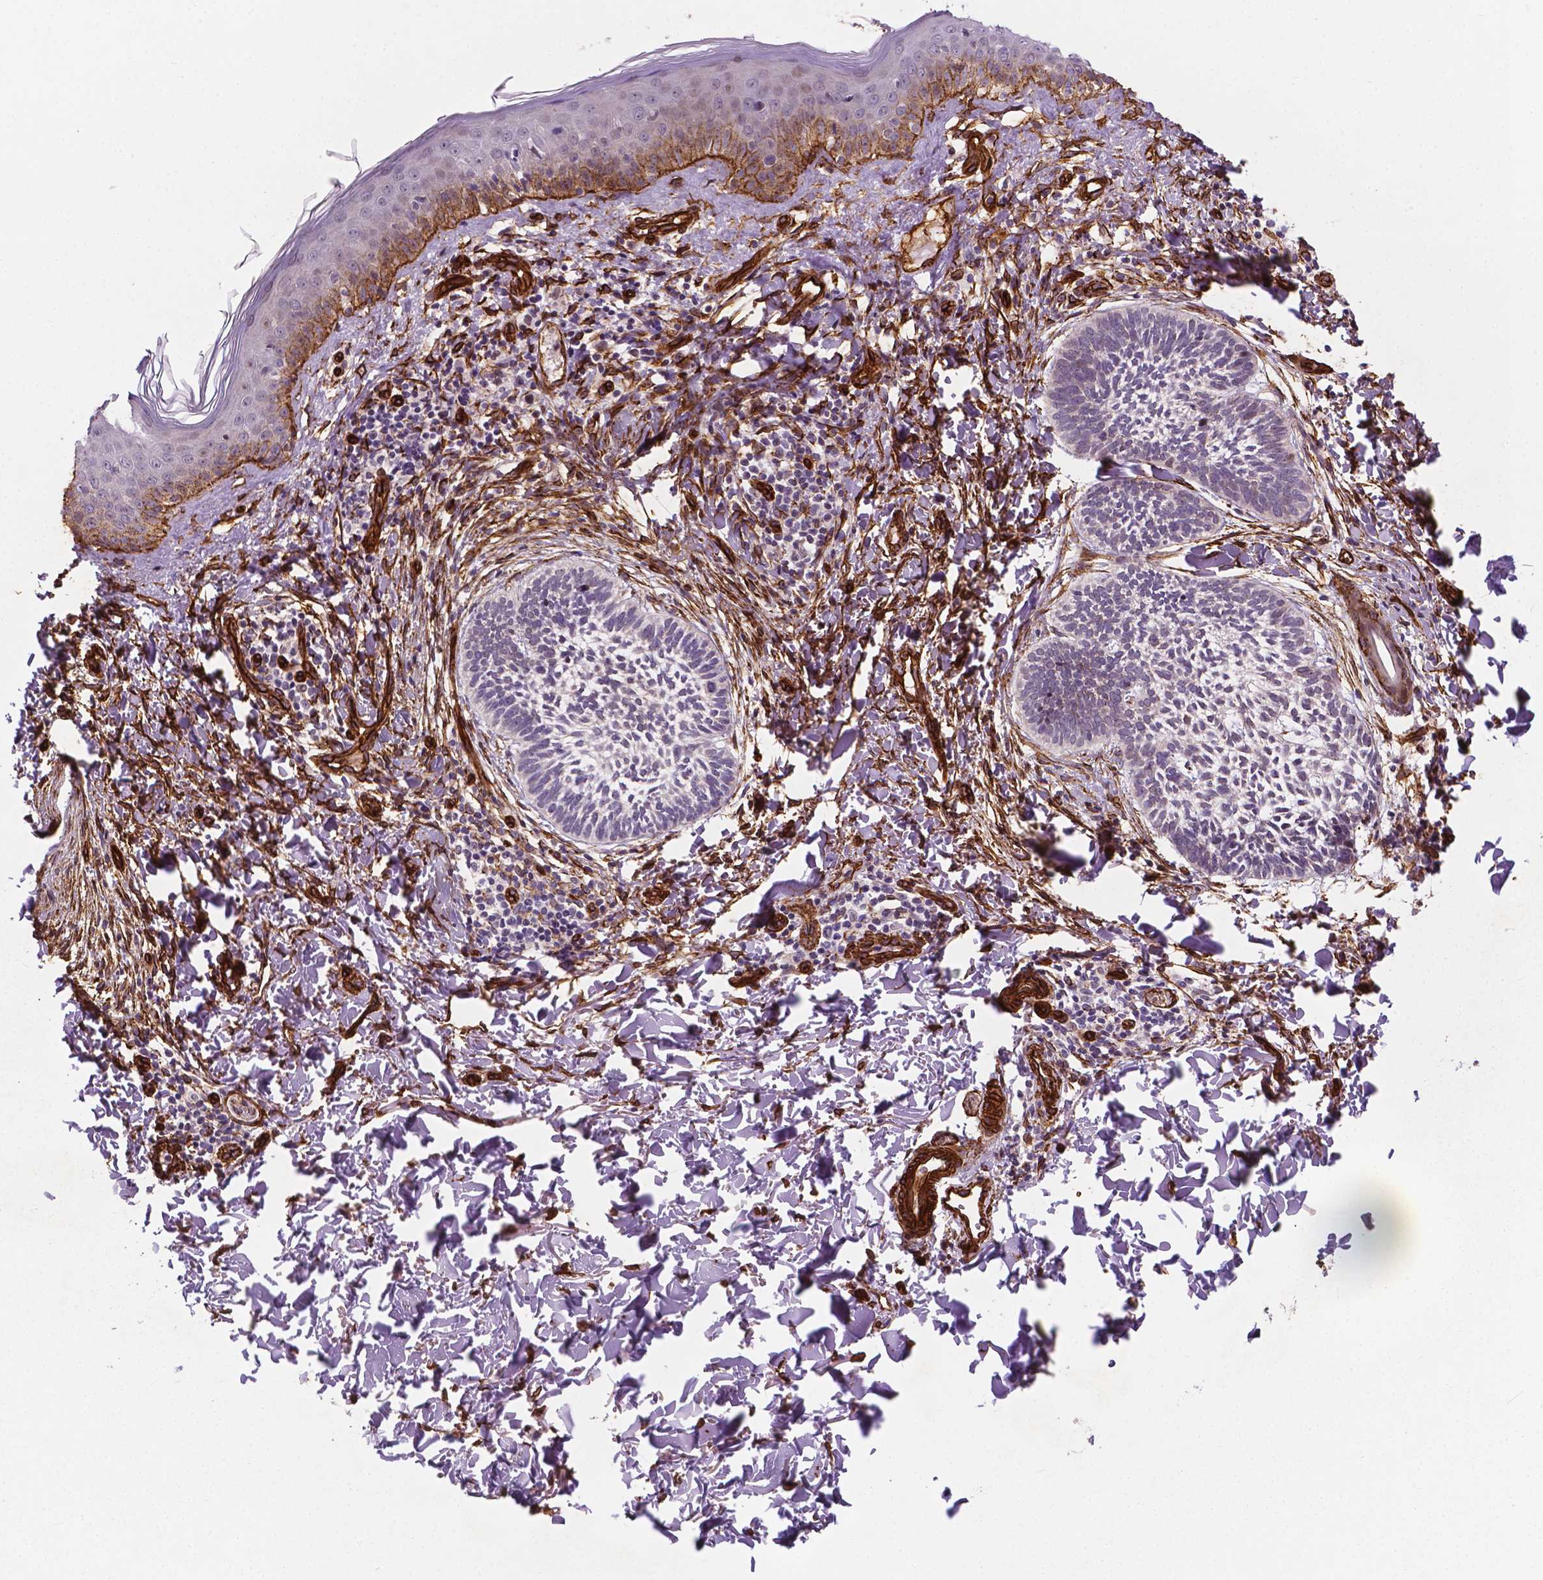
{"staining": {"intensity": "negative", "quantity": "none", "location": "none"}, "tissue": "skin cancer", "cell_type": "Tumor cells", "image_type": "cancer", "snomed": [{"axis": "morphology", "description": "Normal tissue, NOS"}, {"axis": "morphology", "description": "Basal cell carcinoma"}, {"axis": "topography", "description": "Skin"}], "caption": "Immunohistochemistry (IHC) of skin cancer reveals no staining in tumor cells. (Stains: DAB IHC with hematoxylin counter stain, Microscopy: brightfield microscopy at high magnification).", "gene": "EGFL8", "patient": {"sex": "male", "age": 46}}